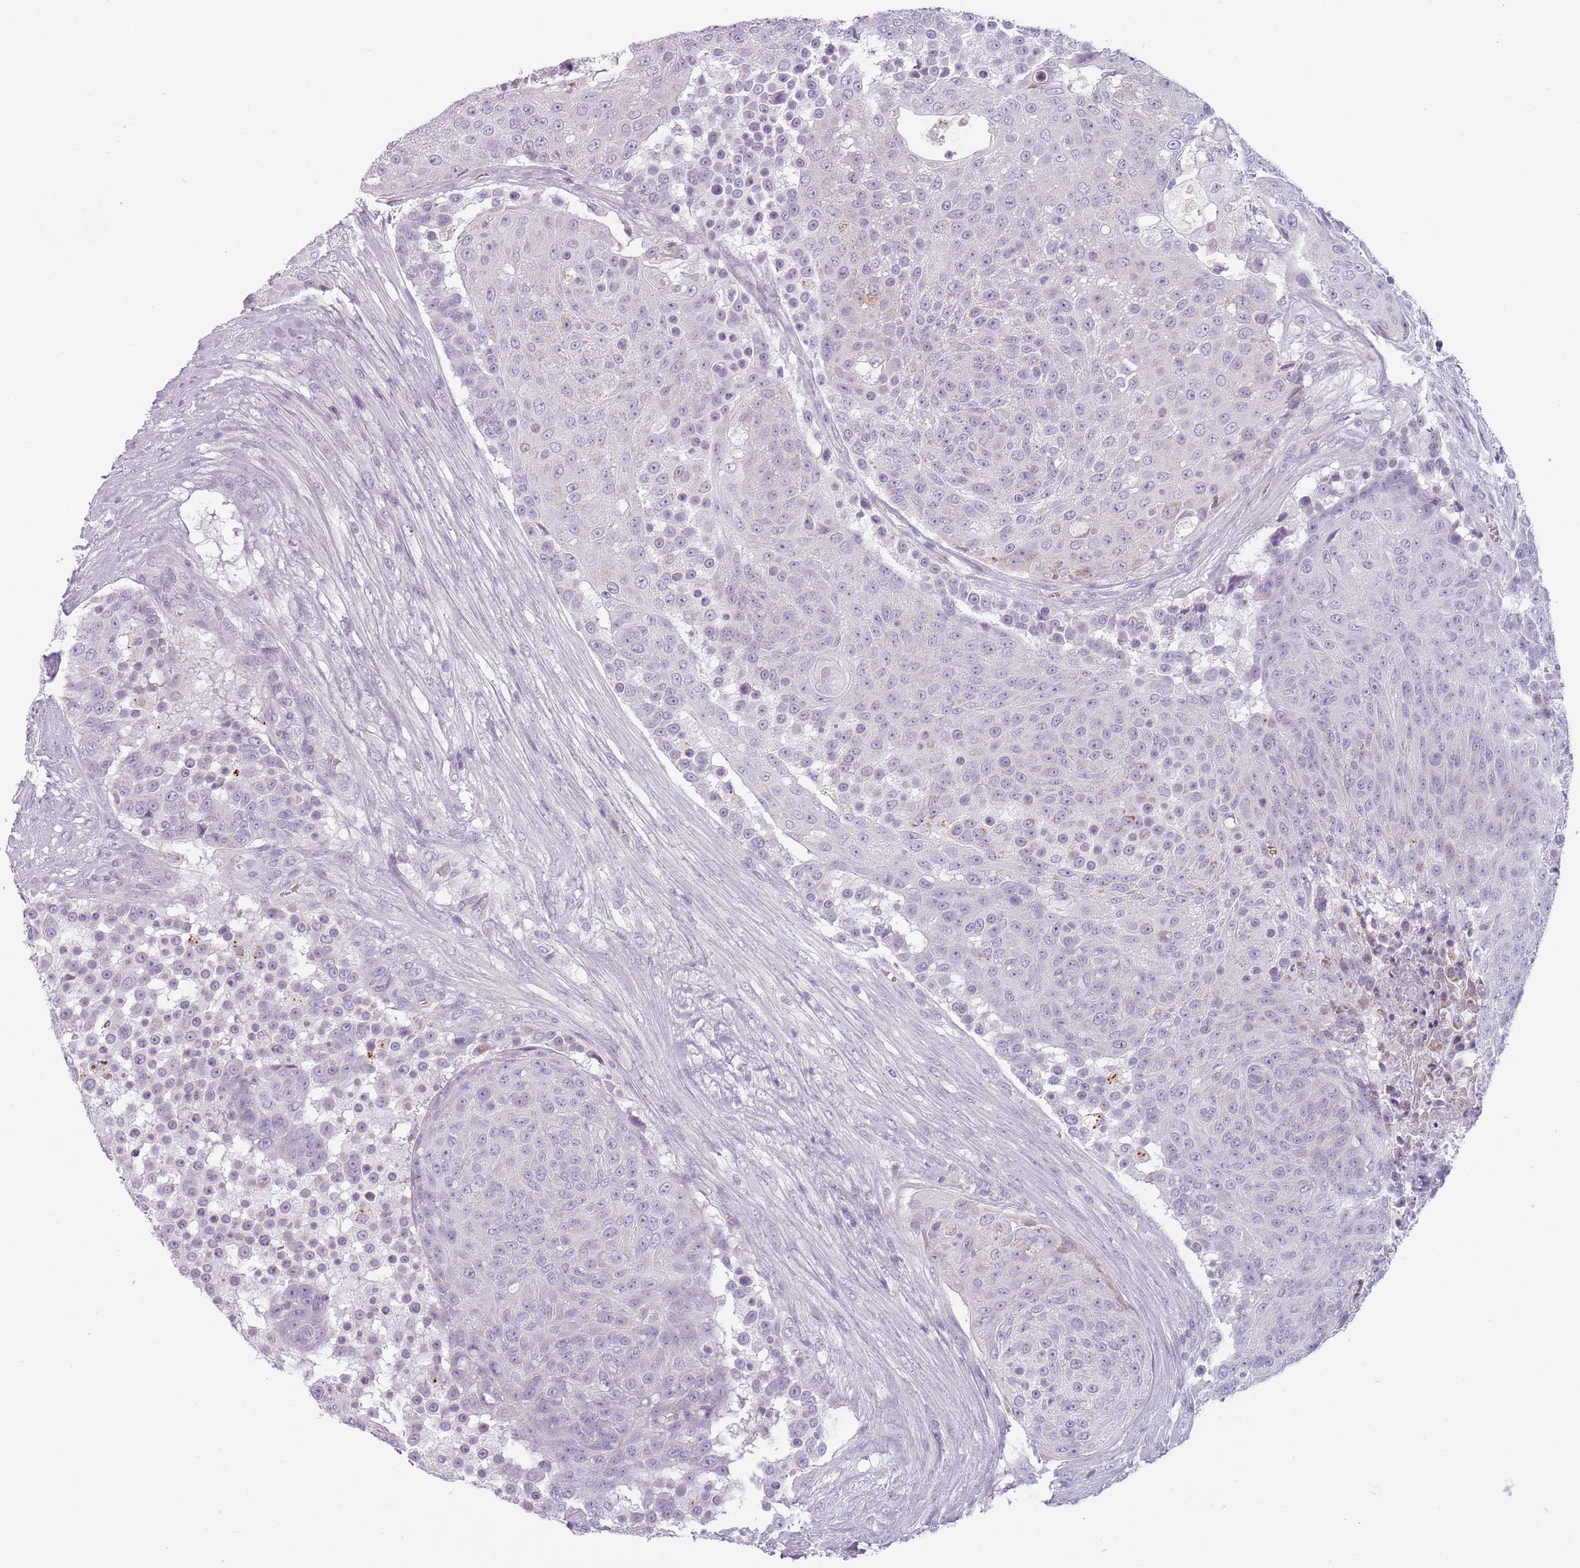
{"staining": {"intensity": "negative", "quantity": "none", "location": "none"}, "tissue": "urothelial cancer", "cell_type": "Tumor cells", "image_type": "cancer", "snomed": [{"axis": "morphology", "description": "Urothelial carcinoma, High grade"}, {"axis": "topography", "description": "Urinary bladder"}], "caption": "High-grade urothelial carcinoma stained for a protein using immunohistochemistry (IHC) demonstrates no staining tumor cells.", "gene": "MEGF8", "patient": {"sex": "female", "age": 63}}